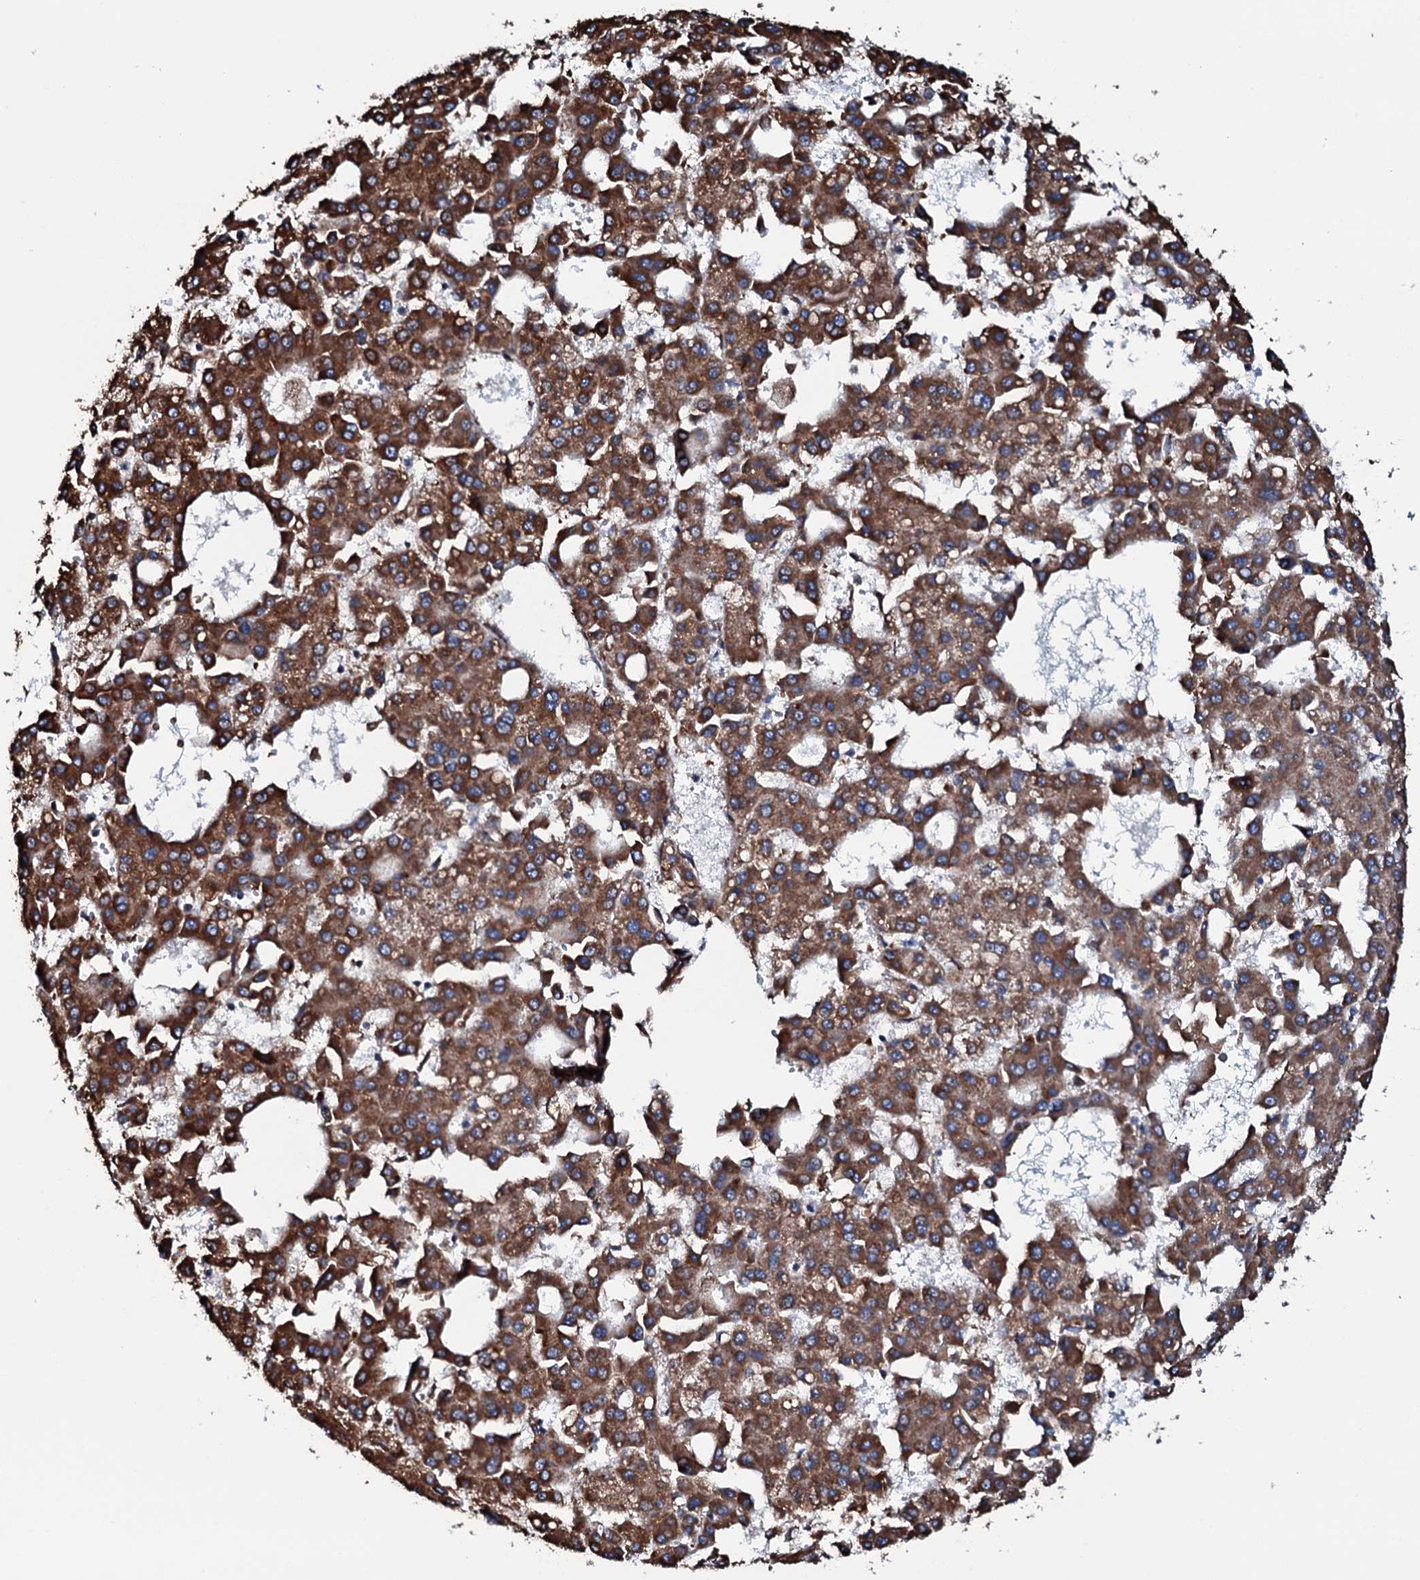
{"staining": {"intensity": "strong", "quantity": ">75%", "location": "cytoplasmic/membranous"}, "tissue": "liver cancer", "cell_type": "Tumor cells", "image_type": "cancer", "snomed": [{"axis": "morphology", "description": "Carcinoma, Hepatocellular, NOS"}, {"axis": "topography", "description": "Liver"}], "caption": "Human liver cancer (hepatocellular carcinoma) stained with a brown dye reveals strong cytoplasmic/membranous positive expression in about >75% of tumor cells.", "gene": "RAB12", "patient": {"sex": "male", "age": 47}}